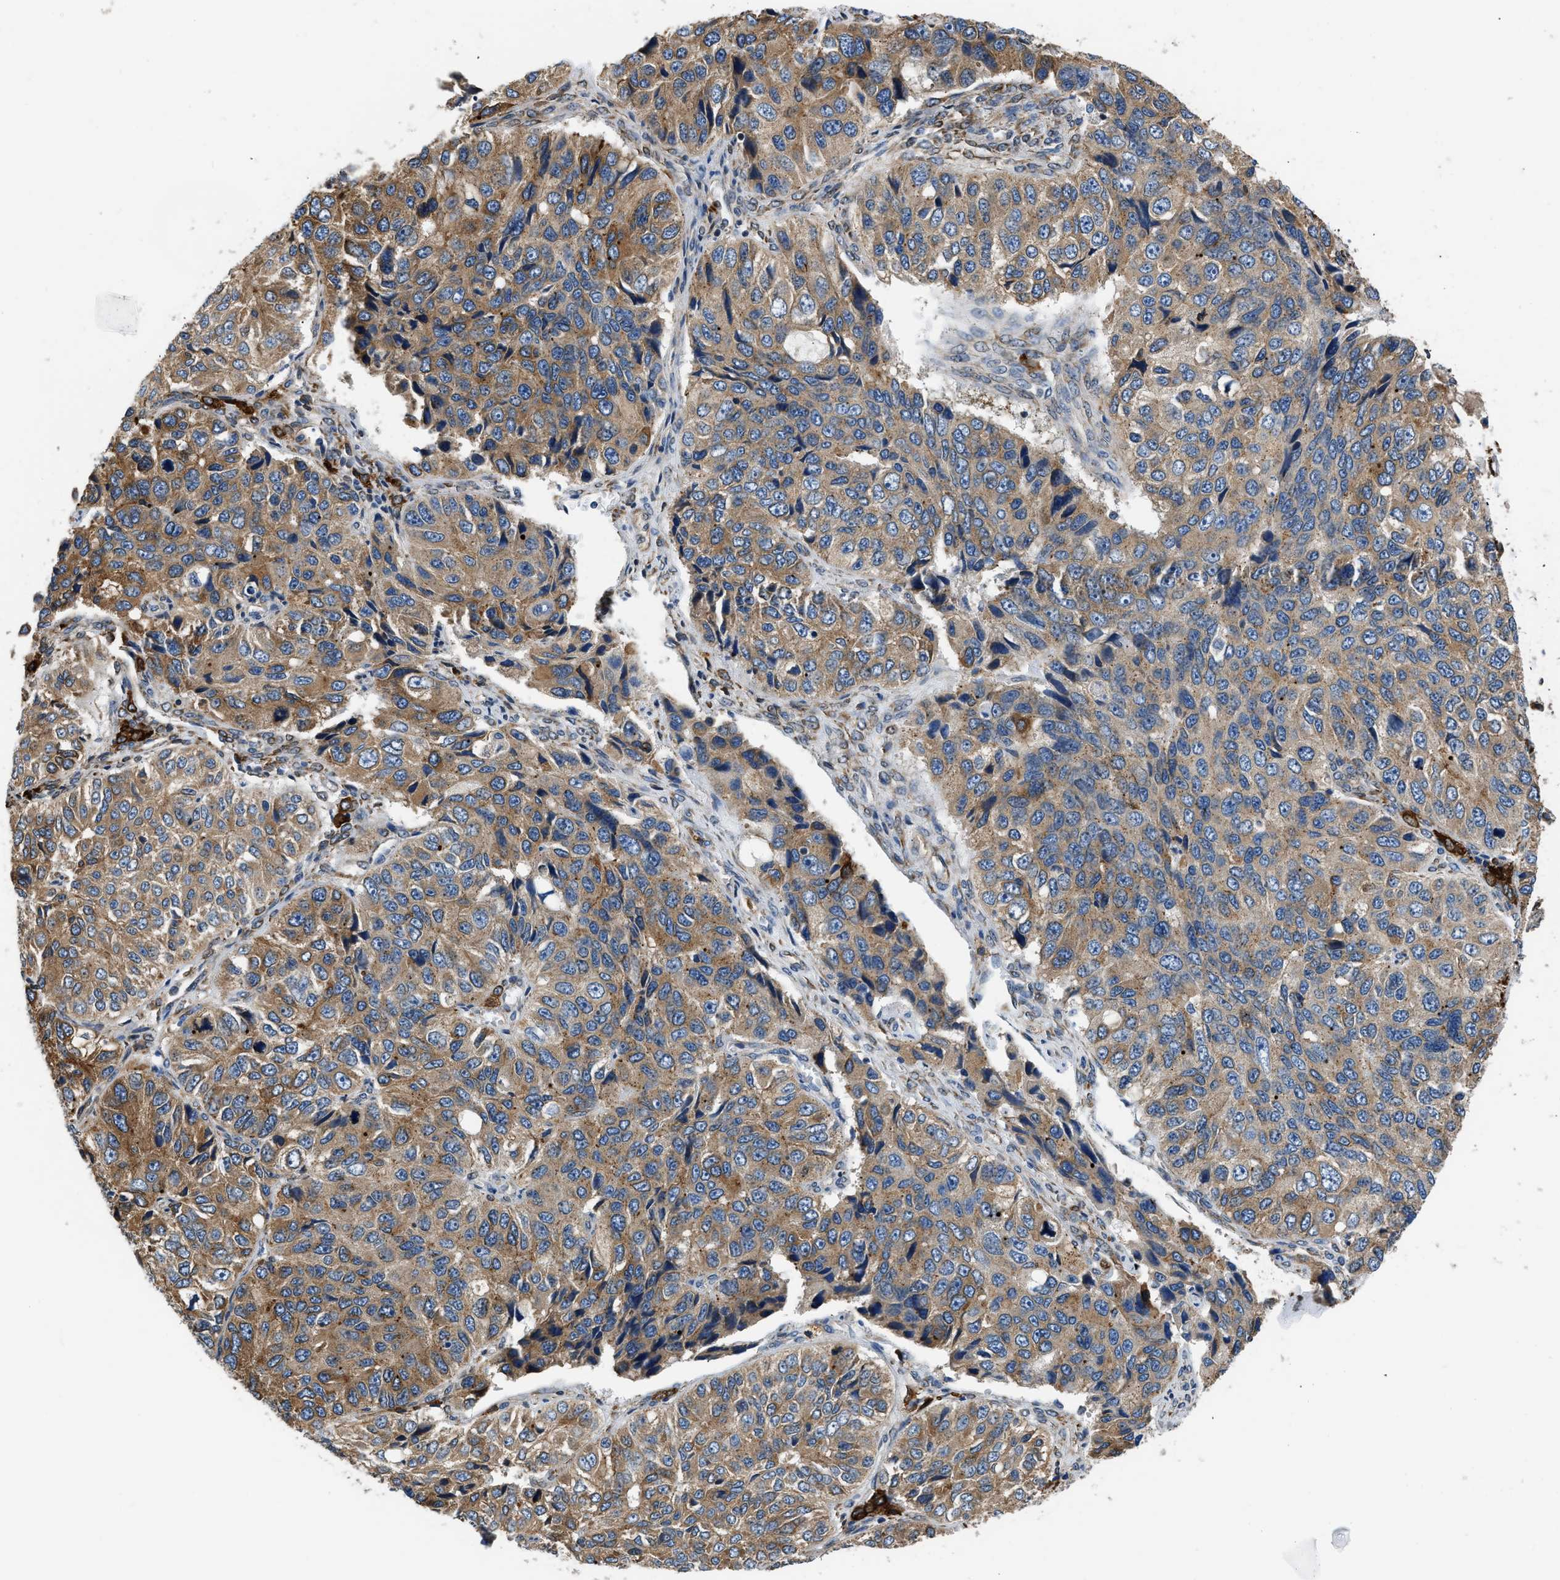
{"staining": {"intensity": "moderate", "quantity": ">75%", "location": "cytoplasmic/membranous"}, "tissue": "ovarian cancer", "cell_type": "Tumor cells", "image_type": "cancer", "snomed": [{"axis": "morphology", "description": "Carcinoma, endometroid"}, {"axis": "topography", "description": "Ovary"}], "caption": "Immunohistochemistry (IHC) of endometroid carcinoma (ovarian) demonstrates medium levels of moderate cytoplasmic/membranous expression in approximately >75% of tumor cells.", "gene": "ARL6IP5", "patient": {"sex": "female", "age": 51}}